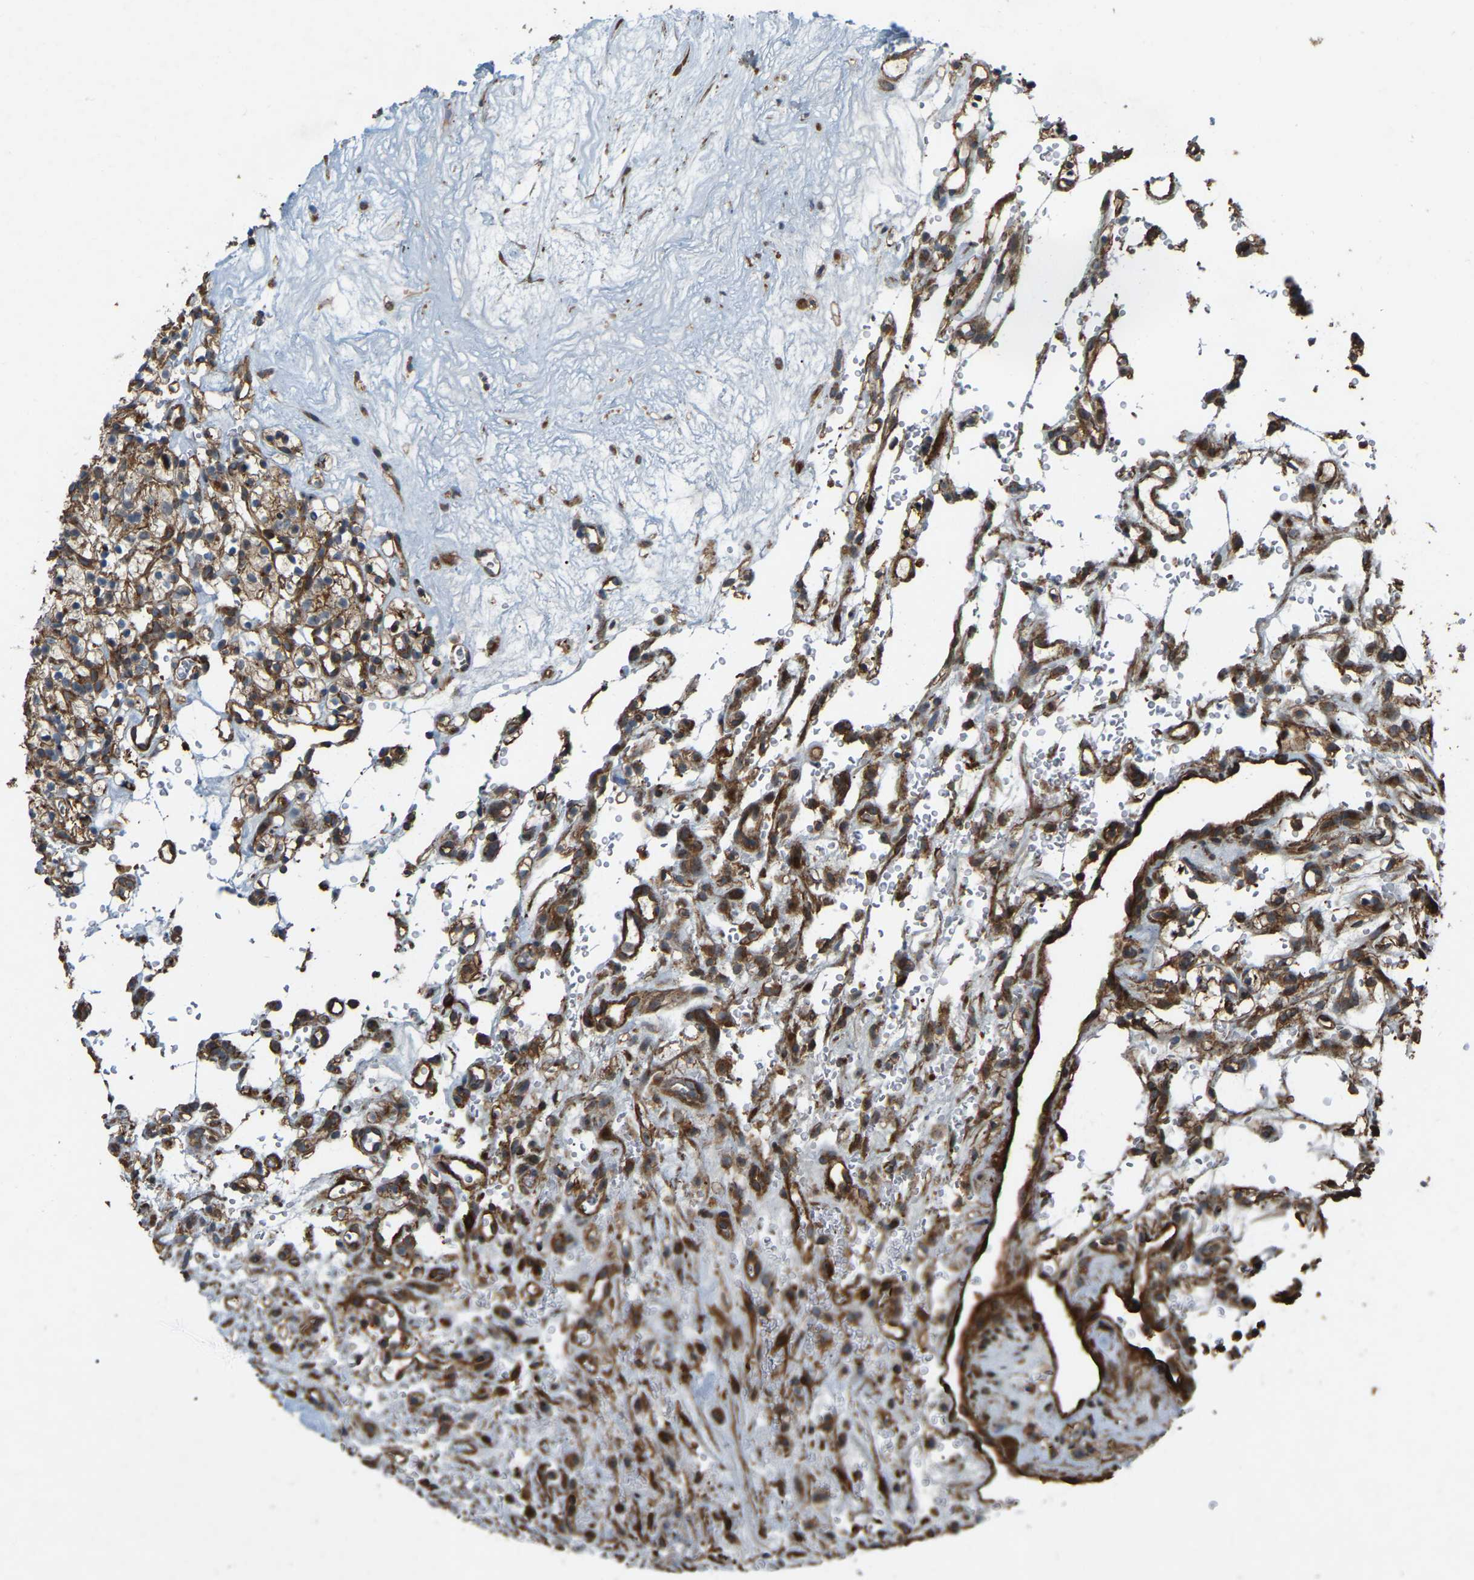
{"staining": {"intensity": "moderate", "quantity": ">75%", "location": "cytoplasmic/membranous"}, "tissue": "renal cancer", "cell_type": "Tumor cells", "image_type": "cancer", "snomed": [{"axis": "morphology", "description": "Adenocarcinoma, NOS"}, {"axis": "topography", "description": "Kidney"}], "caption": "Renal cancer (adenocarcinoma) stained with immunohistochemistry exhibits moderate cytoplasmic/membranous expression in about >75% of tumor cells.", "gene": "SAMD9L", "patient": {"sex": "female", "age": 57}}